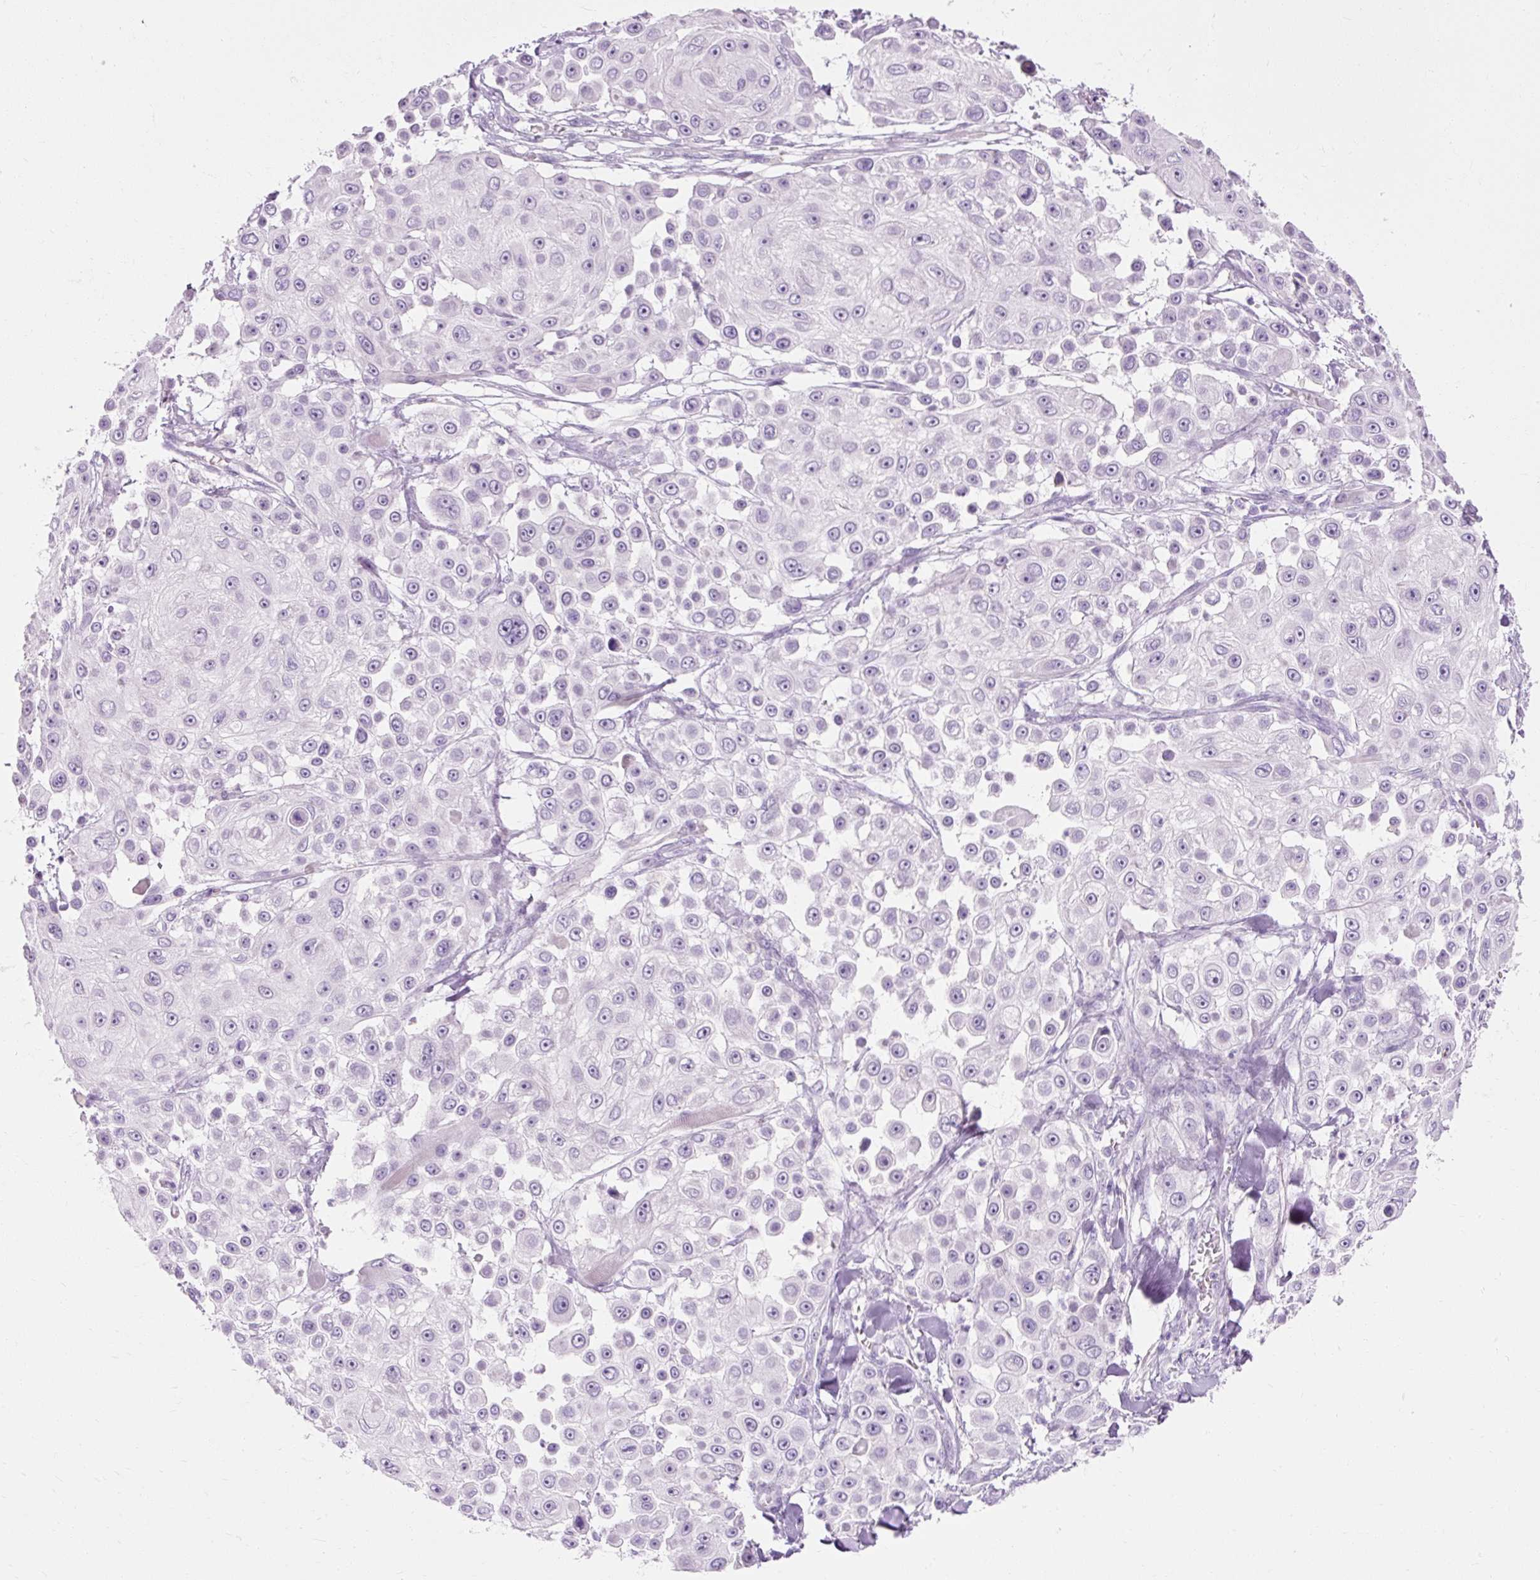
{"staining": {"intensity": "negative", "quantity": "none", "location": "none"}, "tissue": "skin cancer", "cell_type": "Tumor cells", "image_type": "cancer", "snomed": [{"axis": "morphology", "description": "Squamous cell carcinoma, NOS"}, {"axis": "topography", "description": "Skin"}], "caption": "Micrograph shows no significant protein staining in tumor cells of skin cancer.", "gene": "CLDN25", "patient": {"sex": "male", "age": 67}}